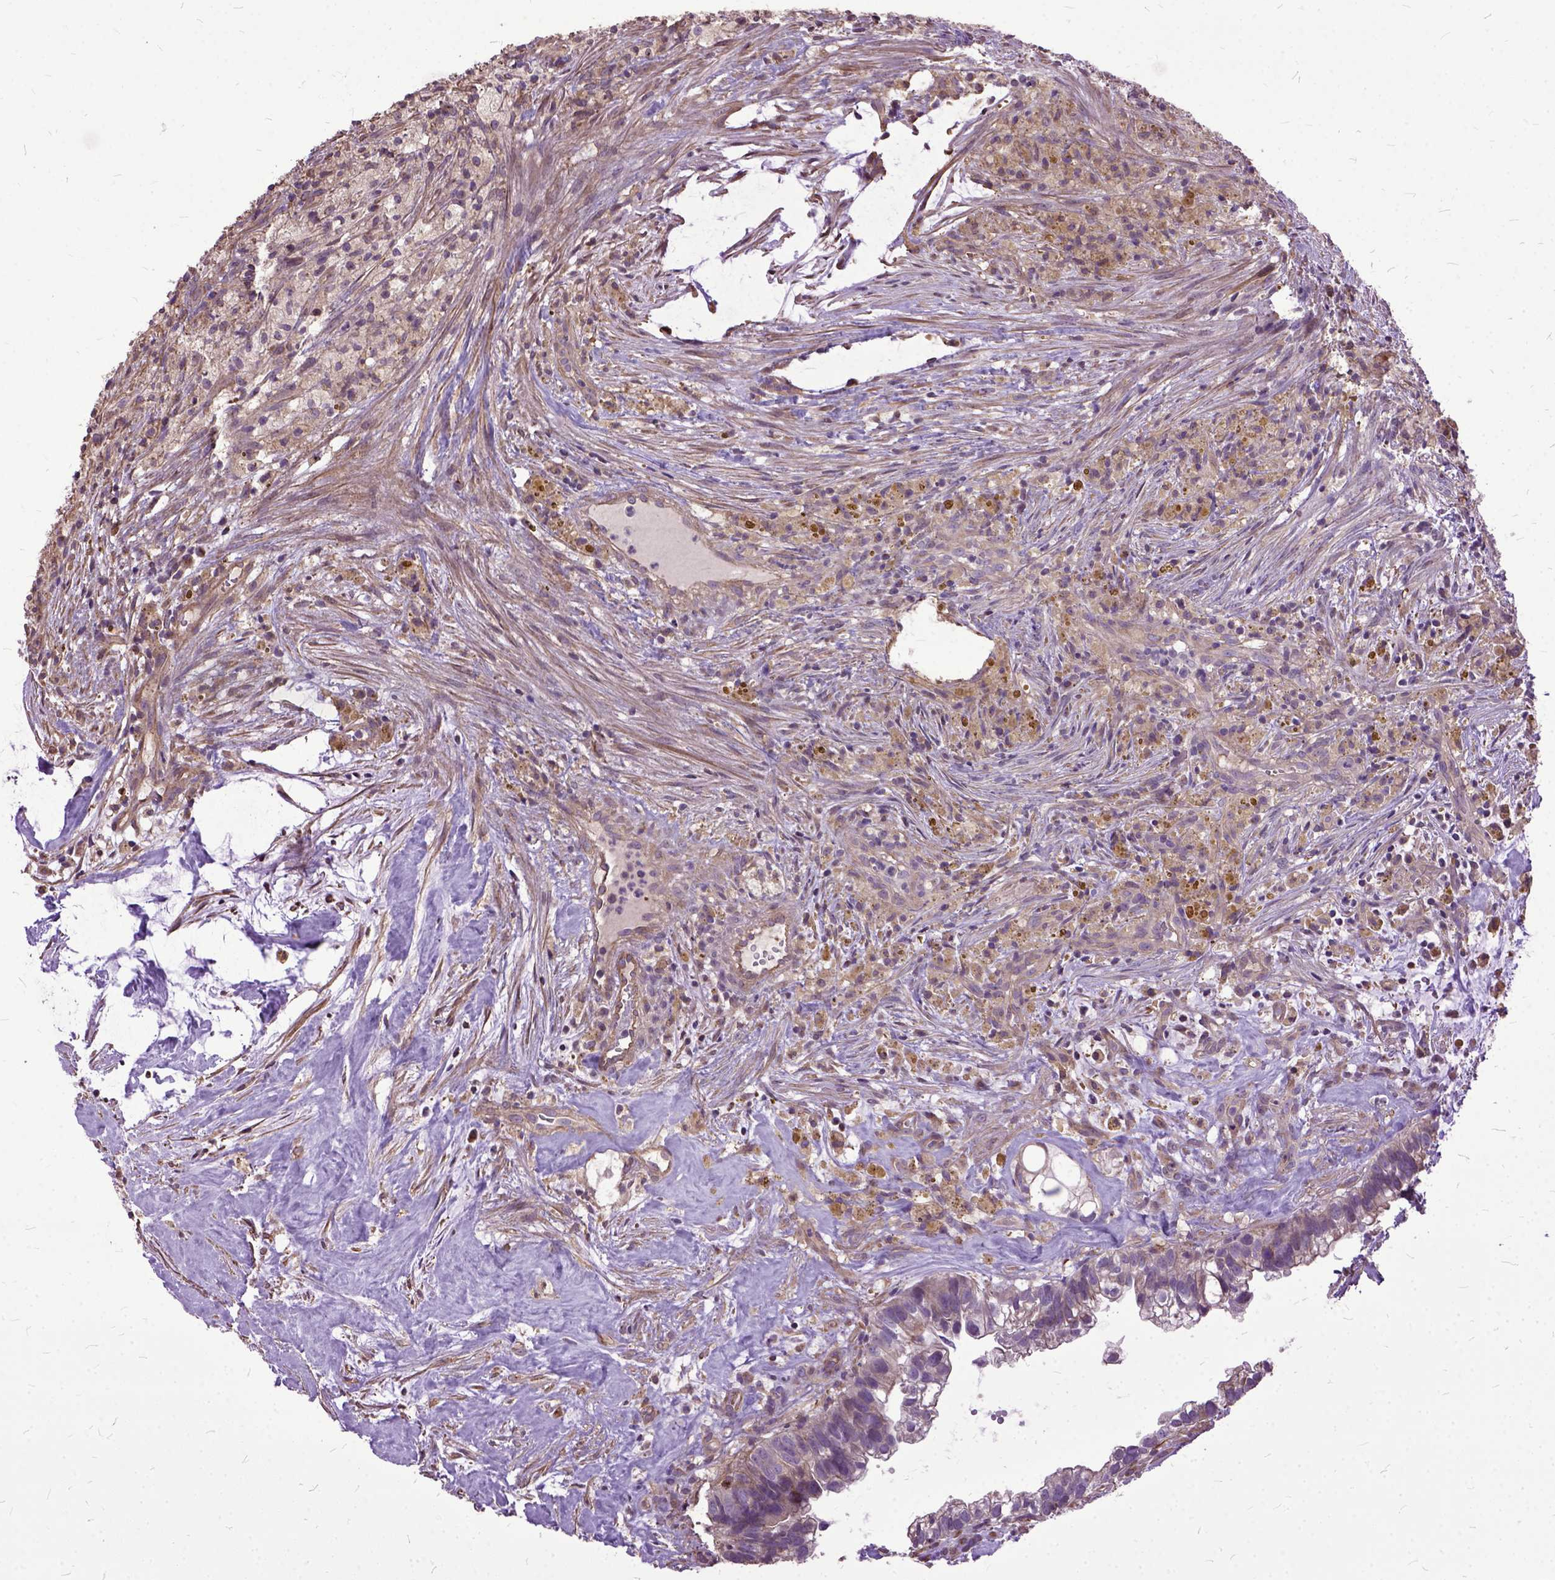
{"staining": {"intensity": "negative", "quantity": "none", "location": "none"}, "tissue": "head and neck cancer", "cell_type": "Tumor cells", "image_type": "cancer", "snomed": [{"axis": "morphology", "description": "Adenocarcinoma, NOS"}, {"axis": "topography", "description": "Head-Neck"}], "caption": "Immunohistochemistry of head and neck cancer shows no positivity in tumor cells.", "gene": "AREG", "patient": {"sex": "male", "age": 62}}